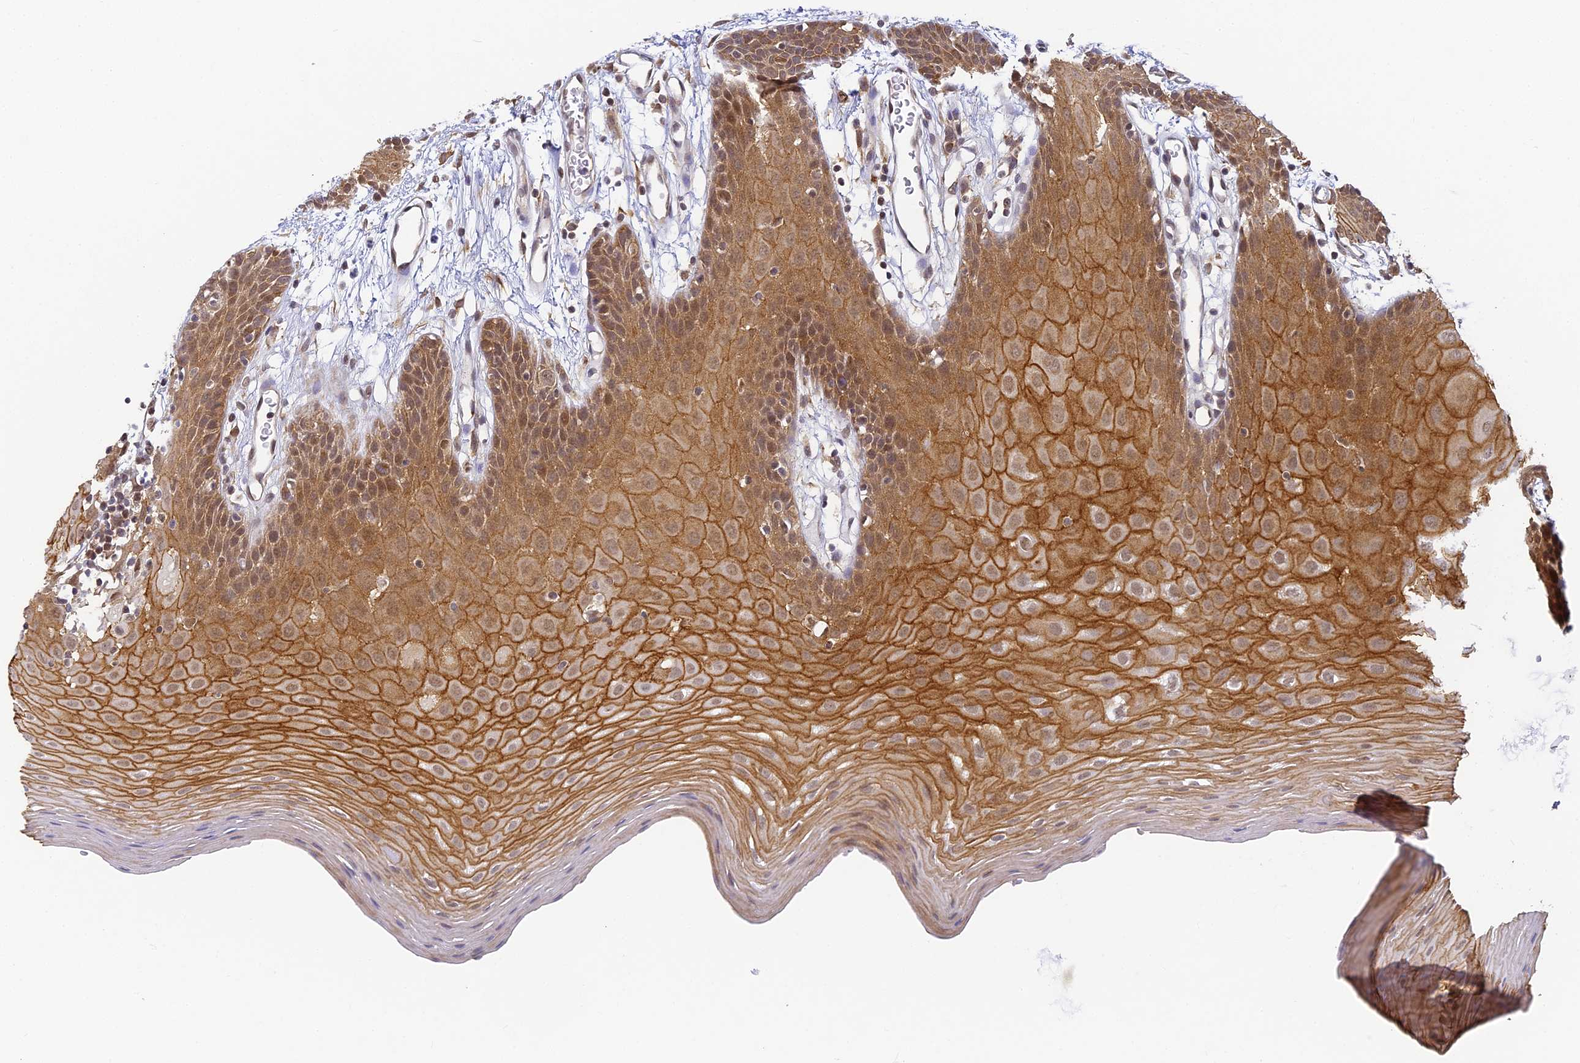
{"staining": {"intensity": "moderate", "quantity": ">75%", "location": "cytoplasmic/membranous,nuclear"}, "tissue": "oral mucosa", "cell_type": "Squamous epithelial cells", "image_type": "normal", "snomed": [{"axis": "morphology", "description": "Normal tissue, NOS"}, {"axis": "topography", "description": "Skeletal muscle"}, {"axis": "topography", "description": "Oral tissue"}, {"axis": "topography", "description": "Salivary gland"}, {"axis": "topography", "description": "Peripheral nerve tissue"}], "caption": "Brown immunohistochemical staining in benign human oral mucosa shows moderate cytoplasmic/membranous,nuclear expression in about >75% of squamous epithelial cells.", "gene": "DNAAF10", "patient": {"sex": "male", "age": 54}}